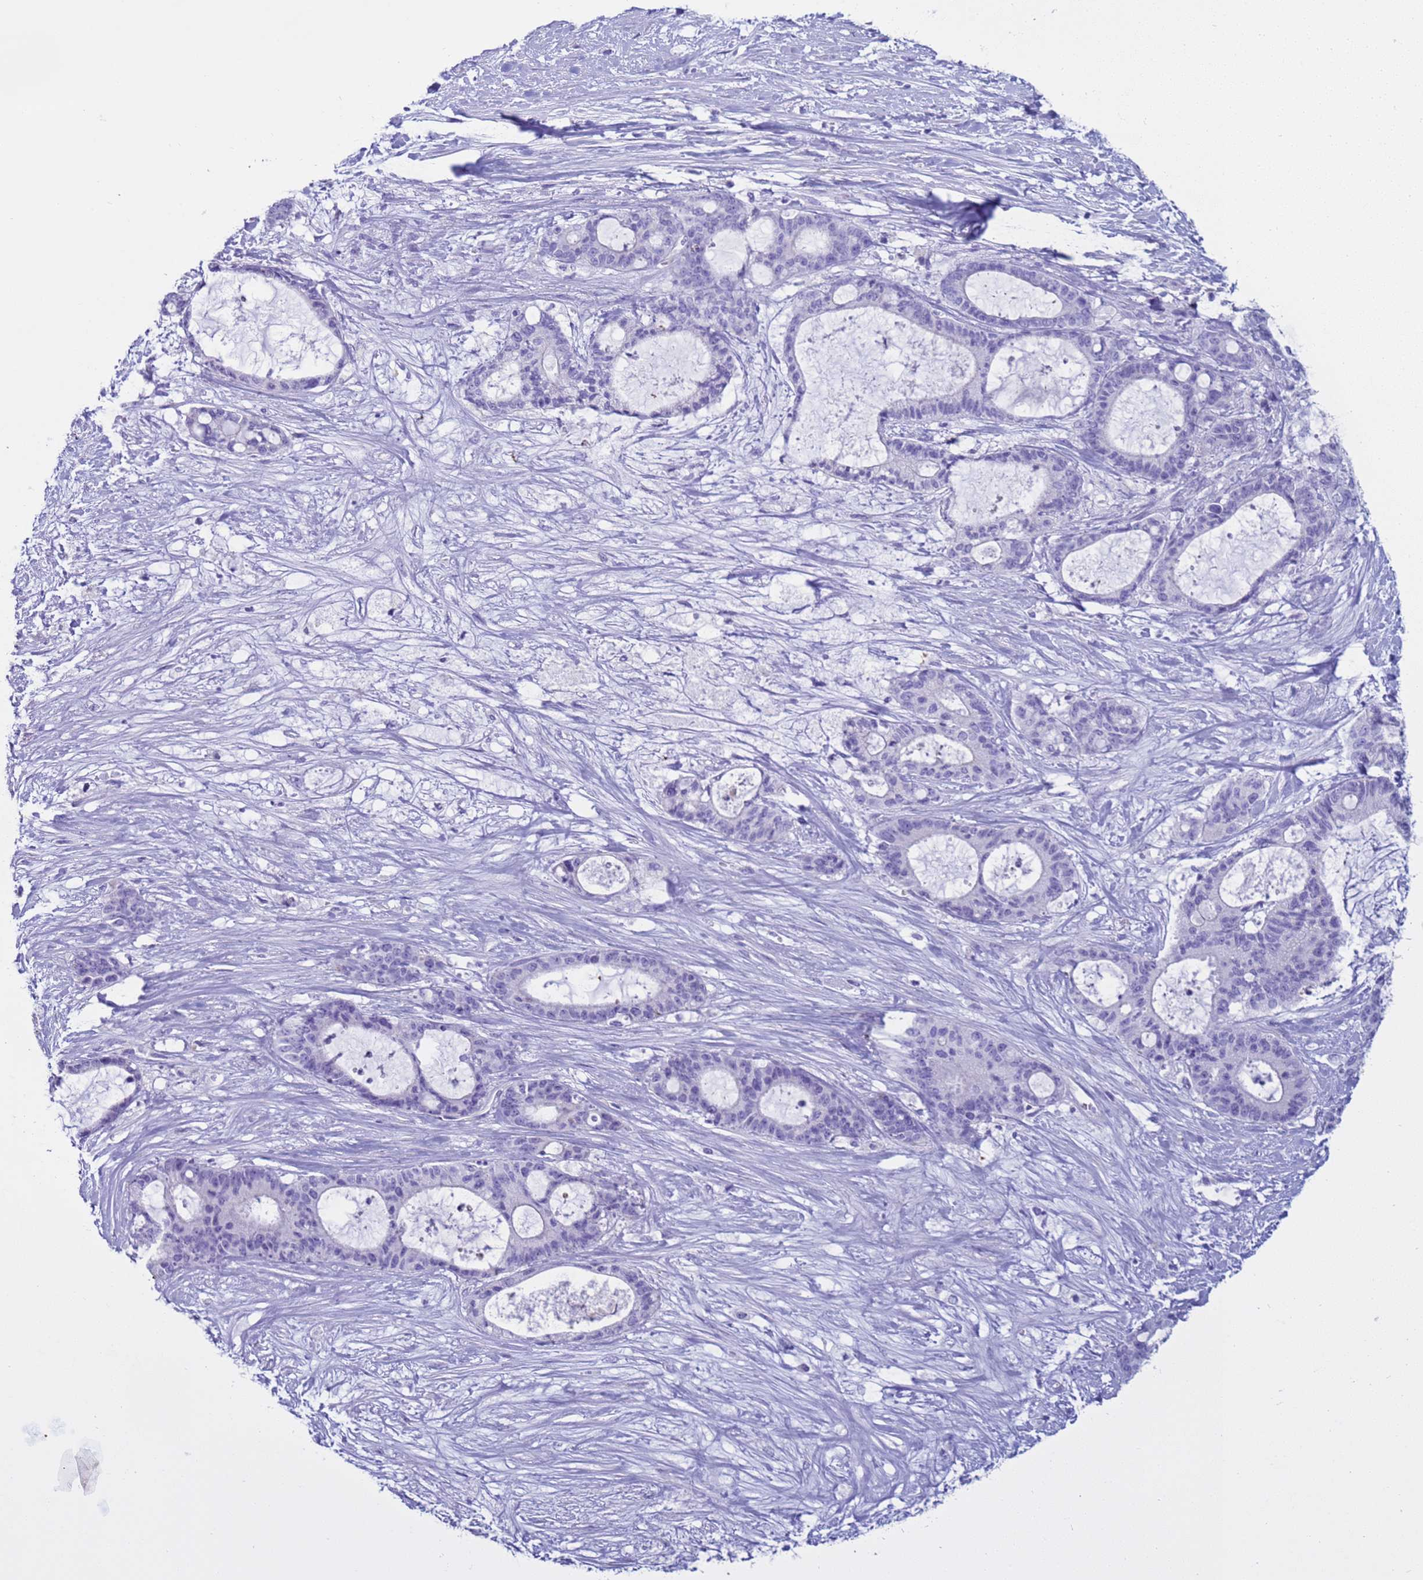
{"staining": {"intensity": "negative", "quantity": "none", "location": "none"}, "tissue": "liver cancer", "cell_type": "Tumor cells", "image_type": "cancer", "snomed": [{"axis": "morphology", "description": "Normal tissue, NOS"}, {"axis": "morphology", "description": "Cholangiocarcinoma"}, {"axis": "topography", "description": "Liver"}, {"axis": "topography", "description": "Peripheral nerve tissue"}], "caption": "There is no significant staining in tumor cells of liver cancer.", "gene": "CST4", "patient": {"sex": "female", "age": 73}}